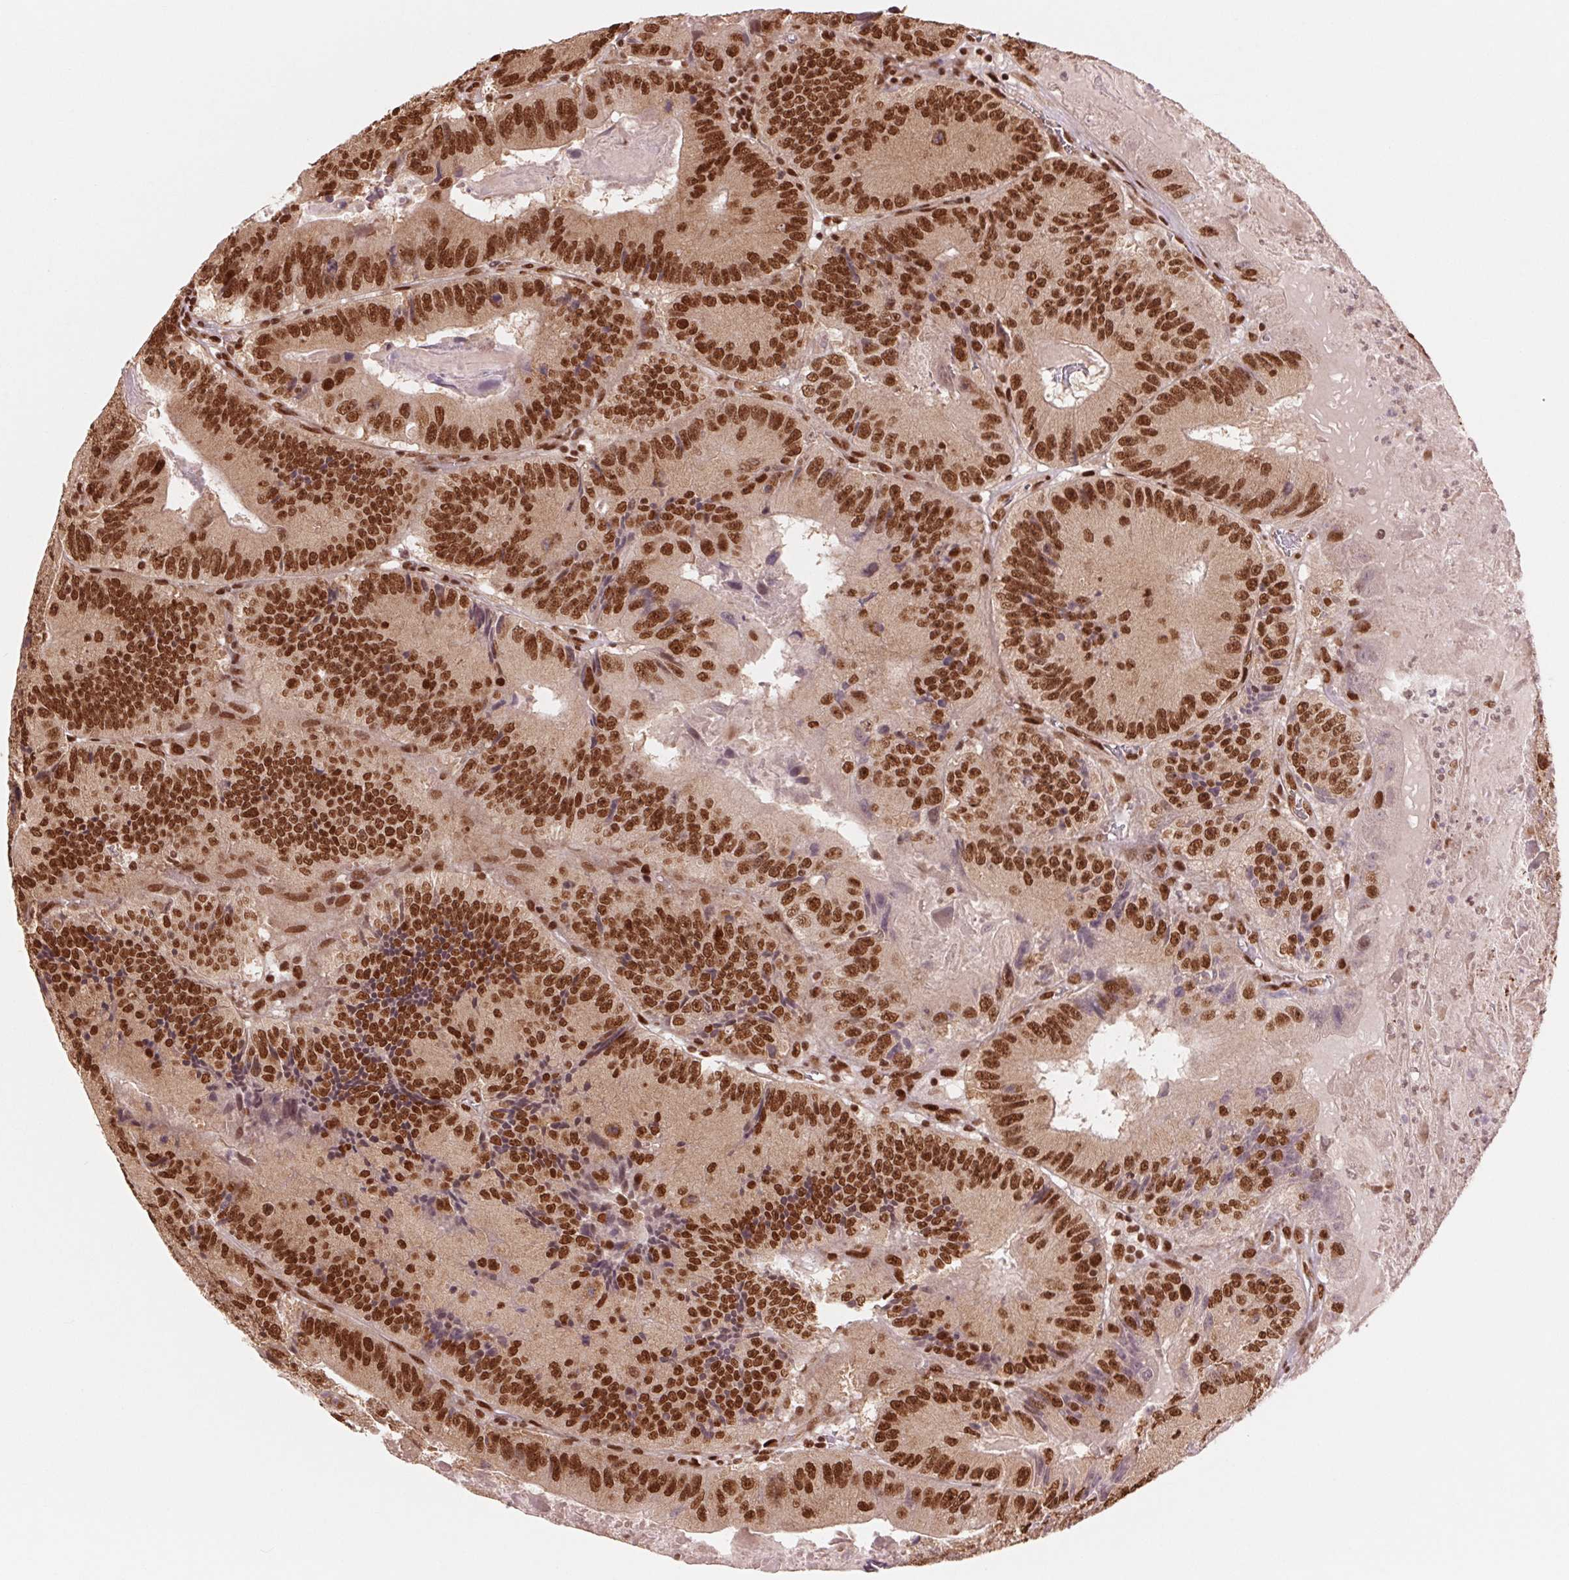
{"staining": {"intensity": "strong", "quantity": ">75%", "location": "nuclear"}, "tissue": "colorectal cancer", "cell_type": "Tumor cells", "image_type": "cancer", "snomed": [{"axis": "morphology", "description": "Adenocarcinoma, NOS"}, {"axis": "topography", "description": "Colon"}], "caption": "A high amount of strong nuclear staining is identified in approximately >75% of tumor cells in colorectal adenocarcinoma tissue.", "gene": "TTLL9", "patient": {"sex": "female", "age": 86}}